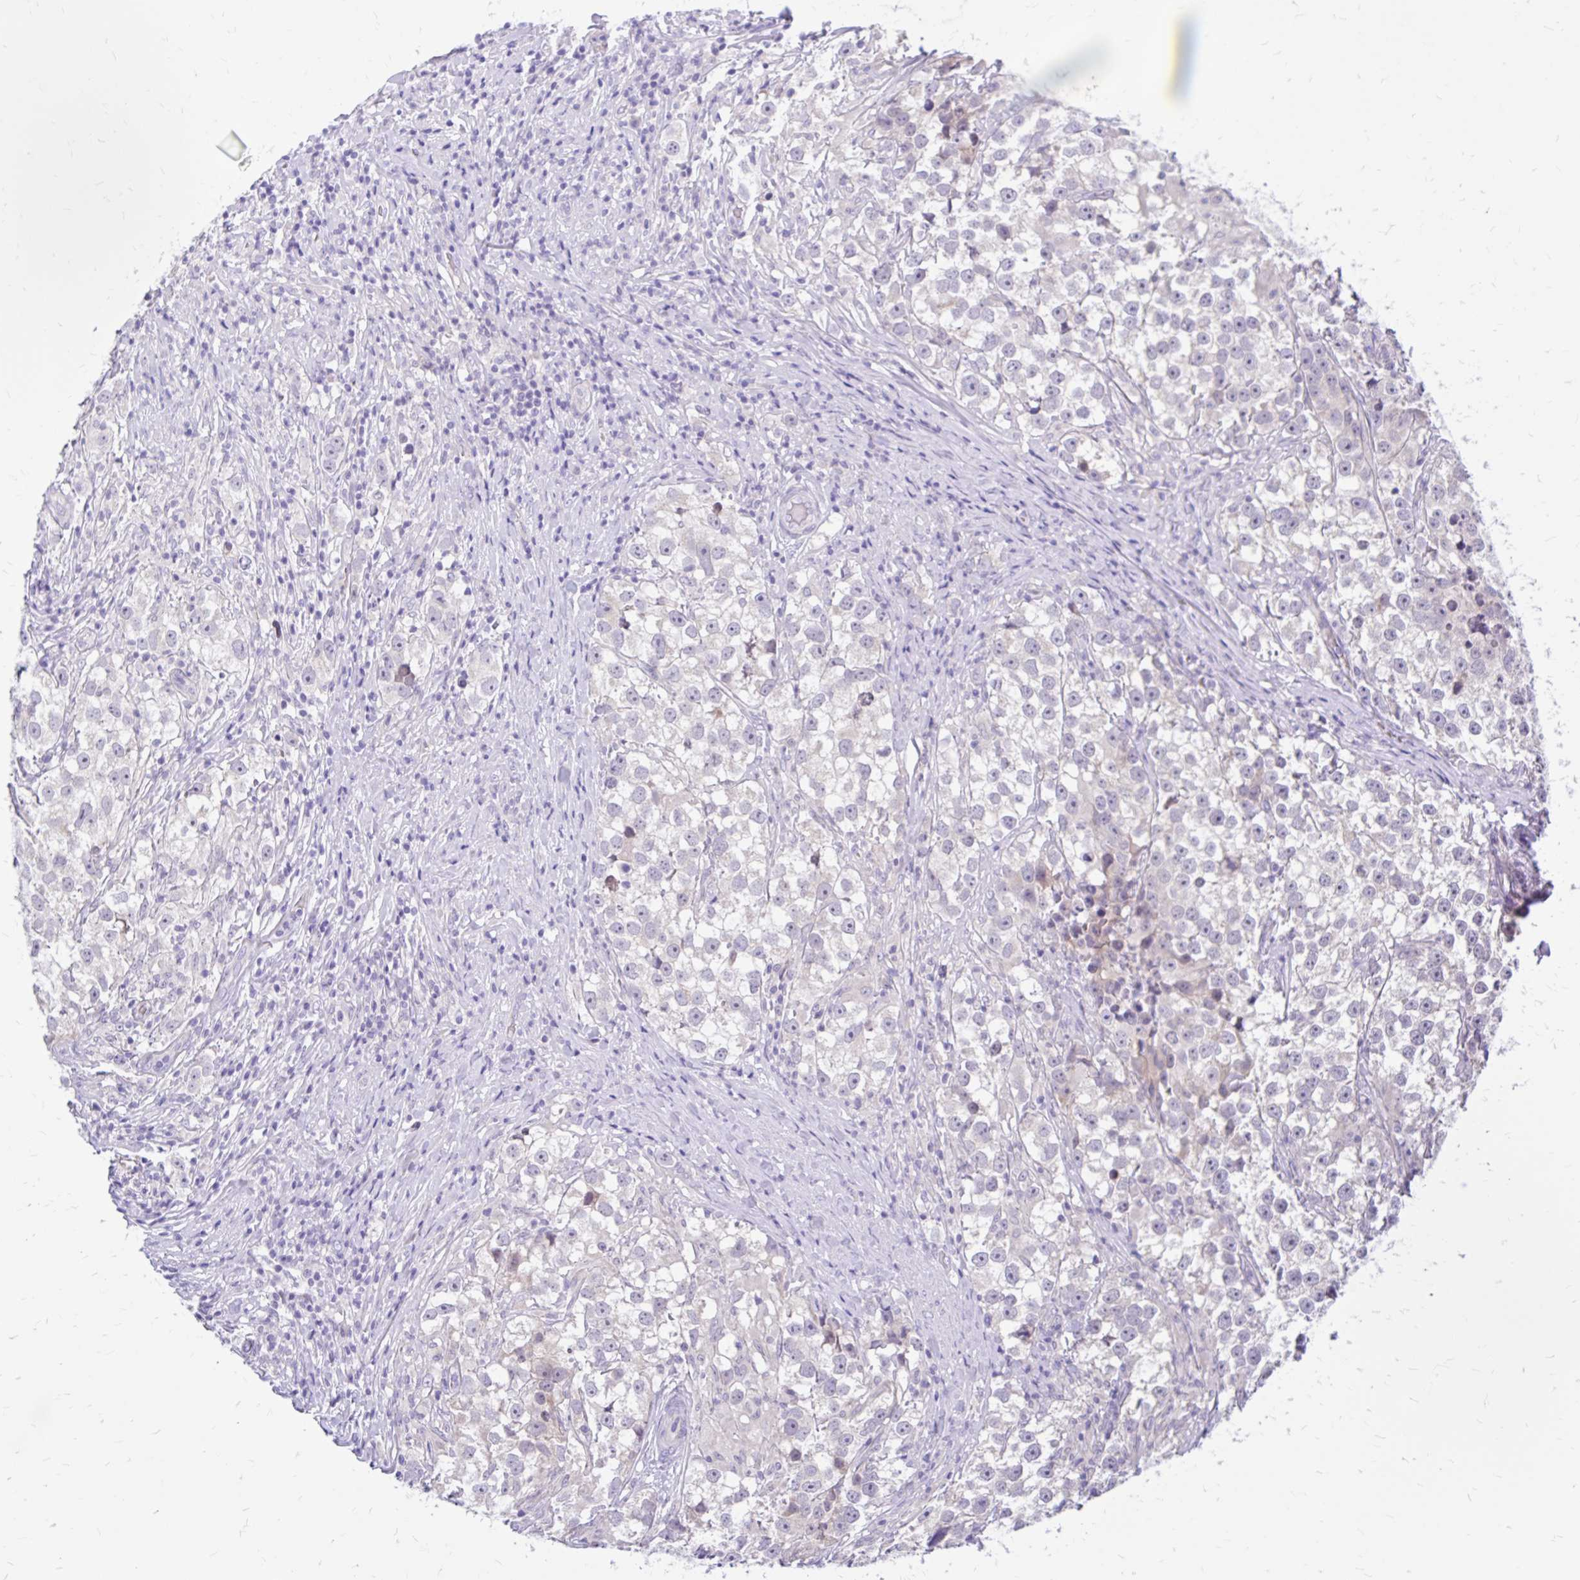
{"staining": {"intensity": "negative", "quantity": "none", "location": "none"}, "tissue": "testis cancer", "cell_type": "Tumor cells", "image_type": "cancer", "snomed": [{"axis": "morphology", "description": "Seminoma, NOS"}, {"axis": "topography", "description": "Testis"}], "caption": "Immunohistochemistry (IHC) of testis cancer exhibits no positivity in tumor cells.", "gene": "MAP1LC3A", "patient": {"sex": "male", "age": 46}}